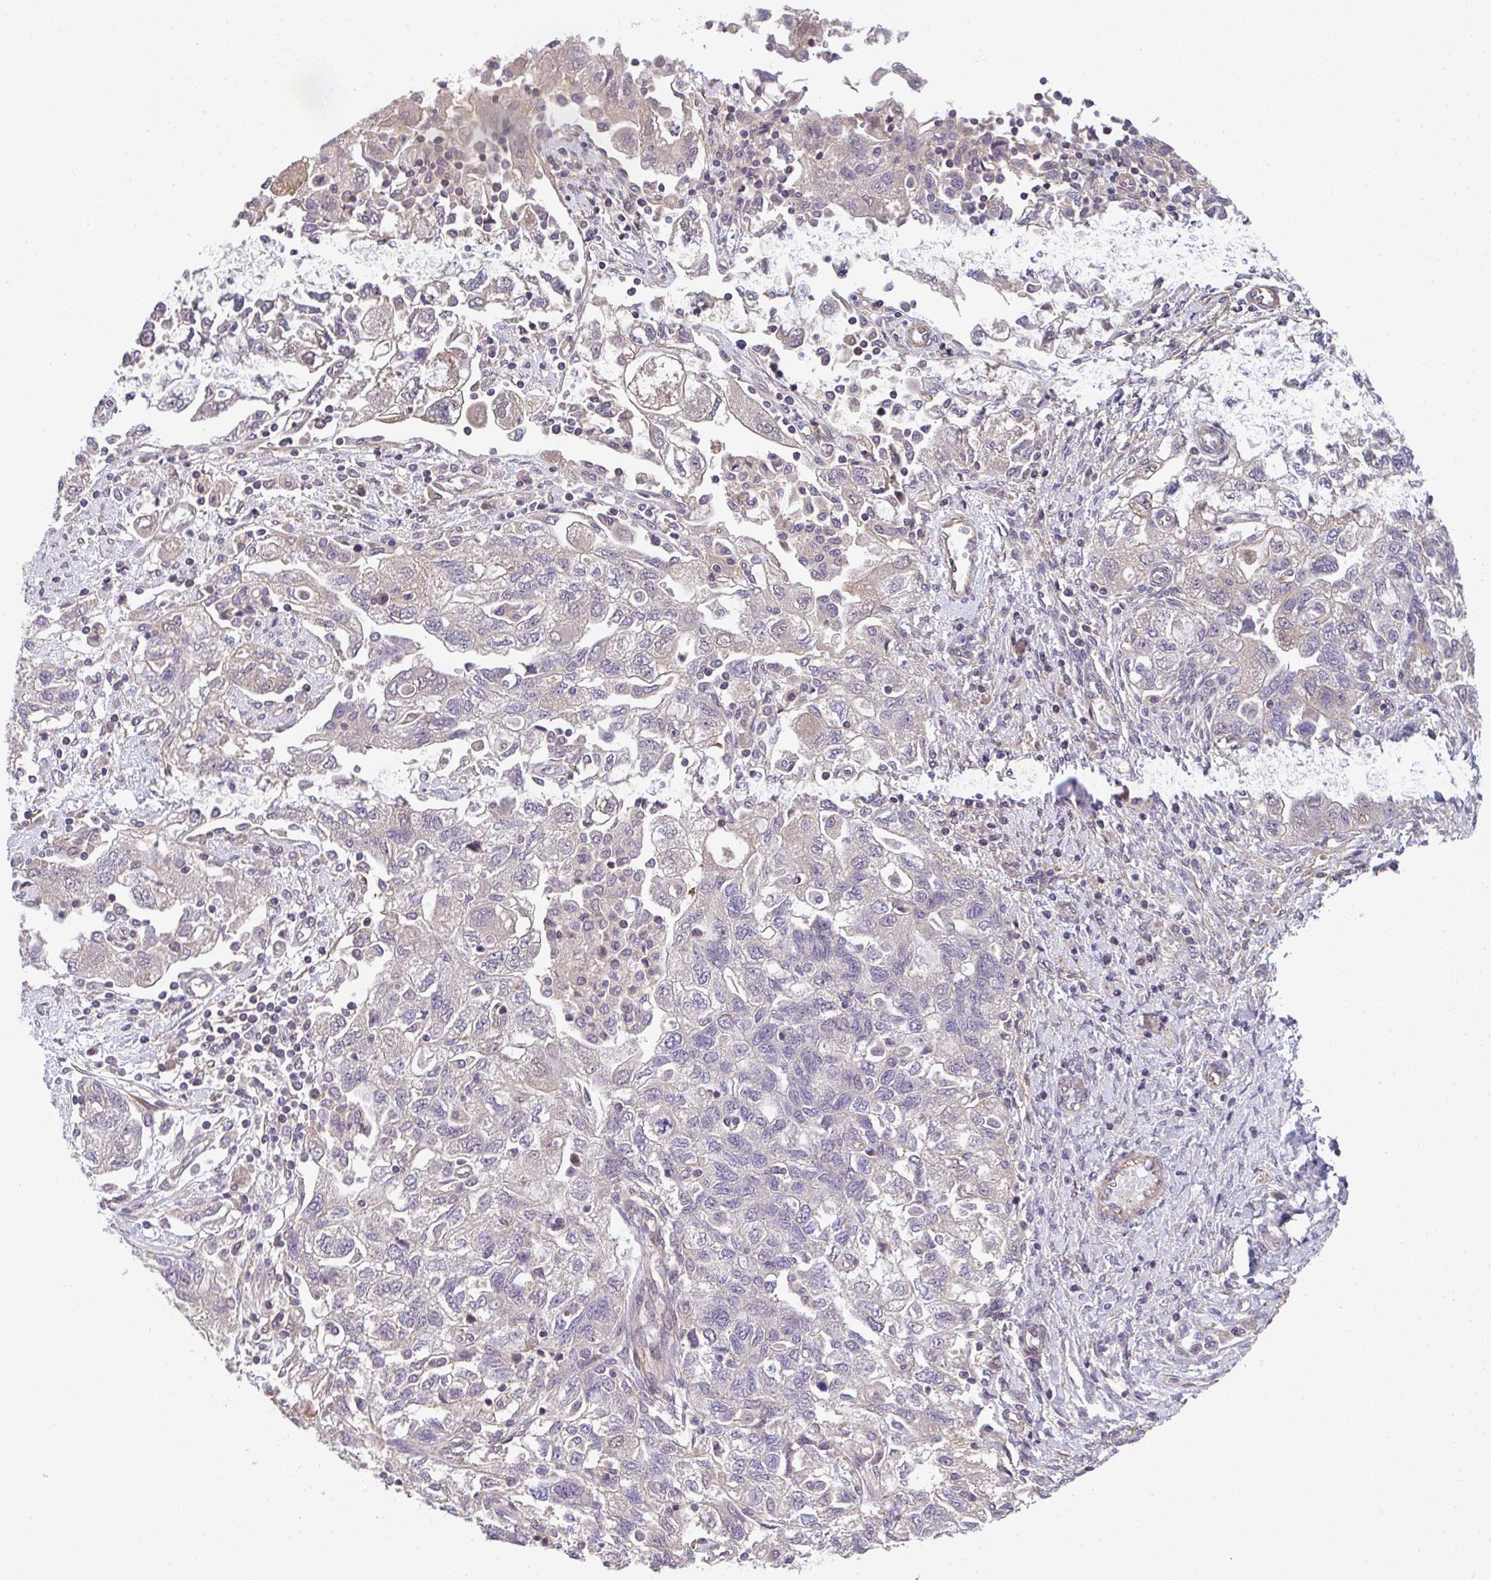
{"staining": {"intensity": "weak", "quantity": "<25%", "location": "cytoplasmic/membranous"}, "tissue": "ovarian cancer", "cell_type": "Tumor cells", "image_type": "cancer", "snomed": [{"axis": "morphology", "description": "Carcinoma, NOS"}, {"axis": "morphology", "description": "Cystadenocarcinoma, serous, NOS"}, {"axis": "topography", "description": "Ovary"}], "caption": "The histopathology image displays no staining of tumor cells in ovarian cancer.", "gene": "ZNF696", "patient": {"sex": "female", "age": 69}}